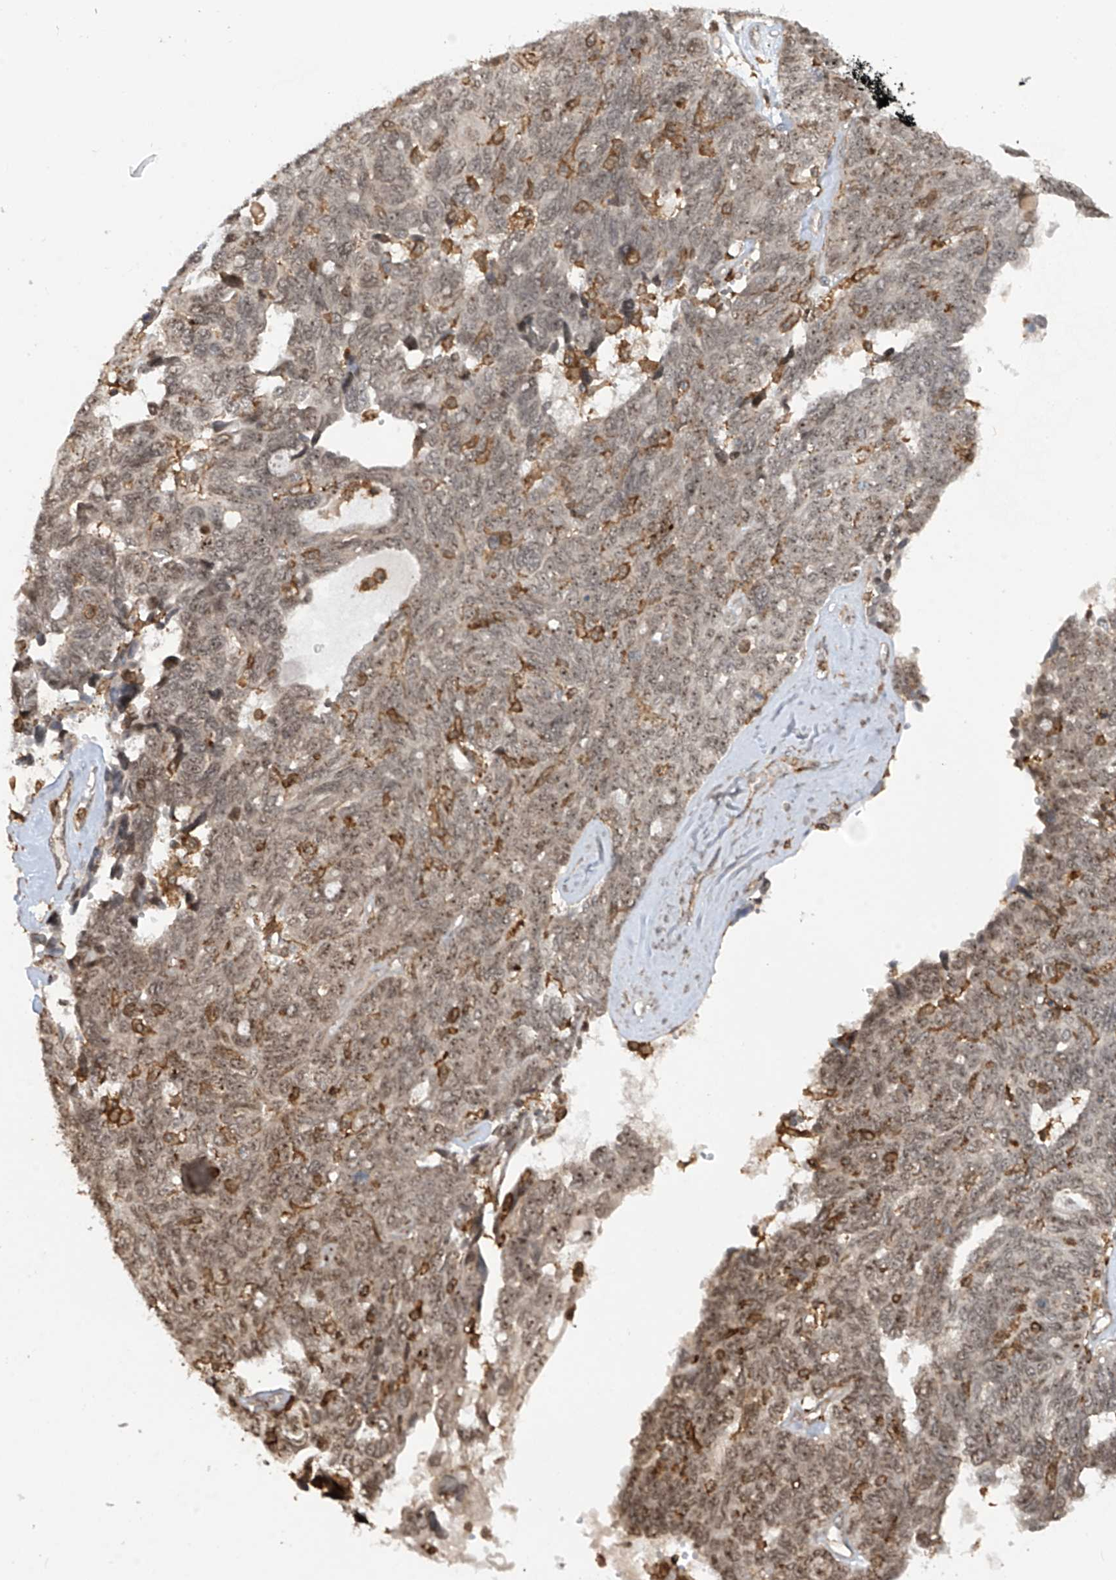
{"staining": {"intensity": "weak", "quantity": "25%-75%", "location": "nuclear"}, "tissue": "ovarian cancer", "cell_type": "Tumor cells", "image_type": "cancer", "snomed": [{"axis": "morphology", "description": "Cystadenocarcinoma, serous, NOS"}, {"axis": "topography", "description": "Ovary"}], "caption": "Immunohistochemical staining of human ovarian cancer (serous cystadenocarcinoma) displays low levels of weak nuclear positivity in approximately 25%-75% of tumor cells.", "gene": "REPIN1", "patient": {"sex": "female", "age": 79}}